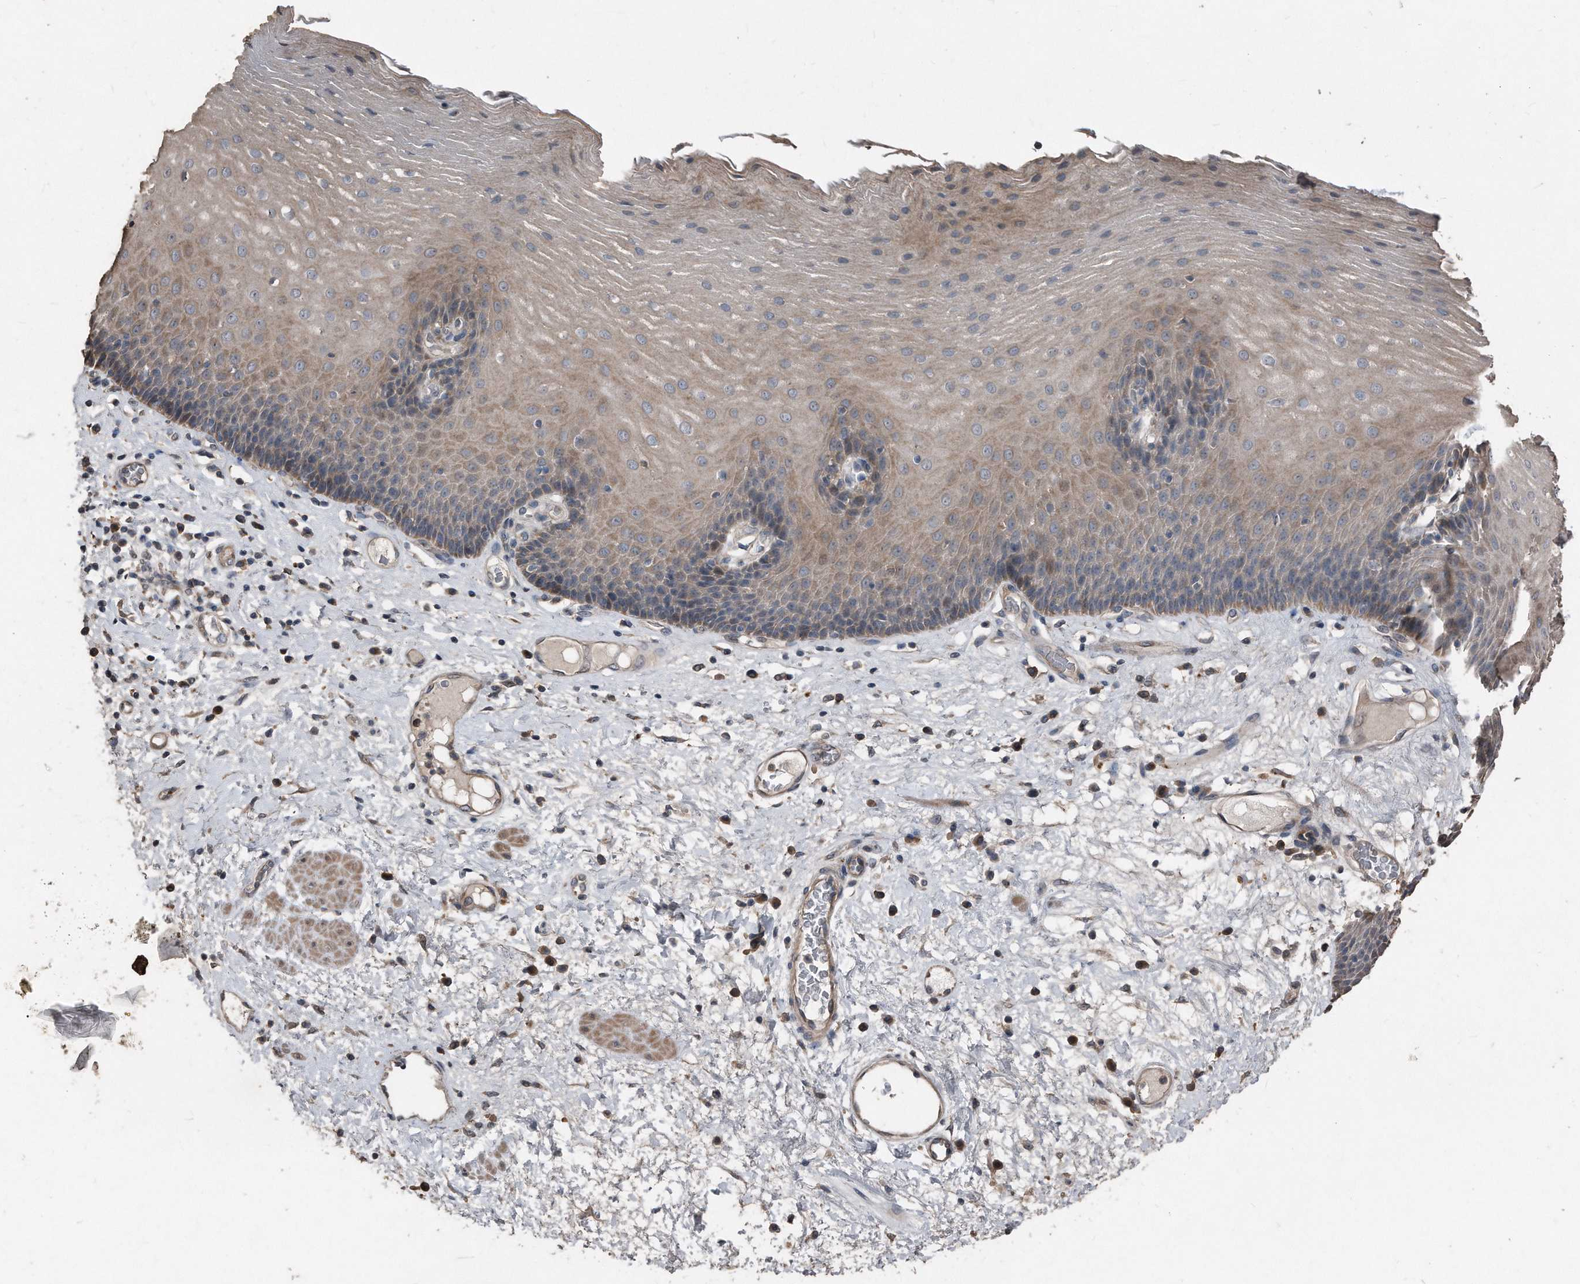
{"staining": {"intensity": "weak", "quantity": "25%-75%", "location": "cytoplasmic/membranous"}, "tissue": "esophagus", "cell_type": "Squamous epithelial cells", "image_type": "normal", "snomed": [{"axis": "morphology", "description": "Normal tissue, NOS"}, {"axis": "morphology", "description": "Adenocarcinoma, NOS"}, {"axis": "topography", "description": "Esophagus"}], "caption": "A brown stain labels weak cytoplasmic/membranous positivity of a protein in squamous epithelial cells of benign esophagus.", "gene": "ANKRD10", "patient": {"sex": "male", "age": 62}}